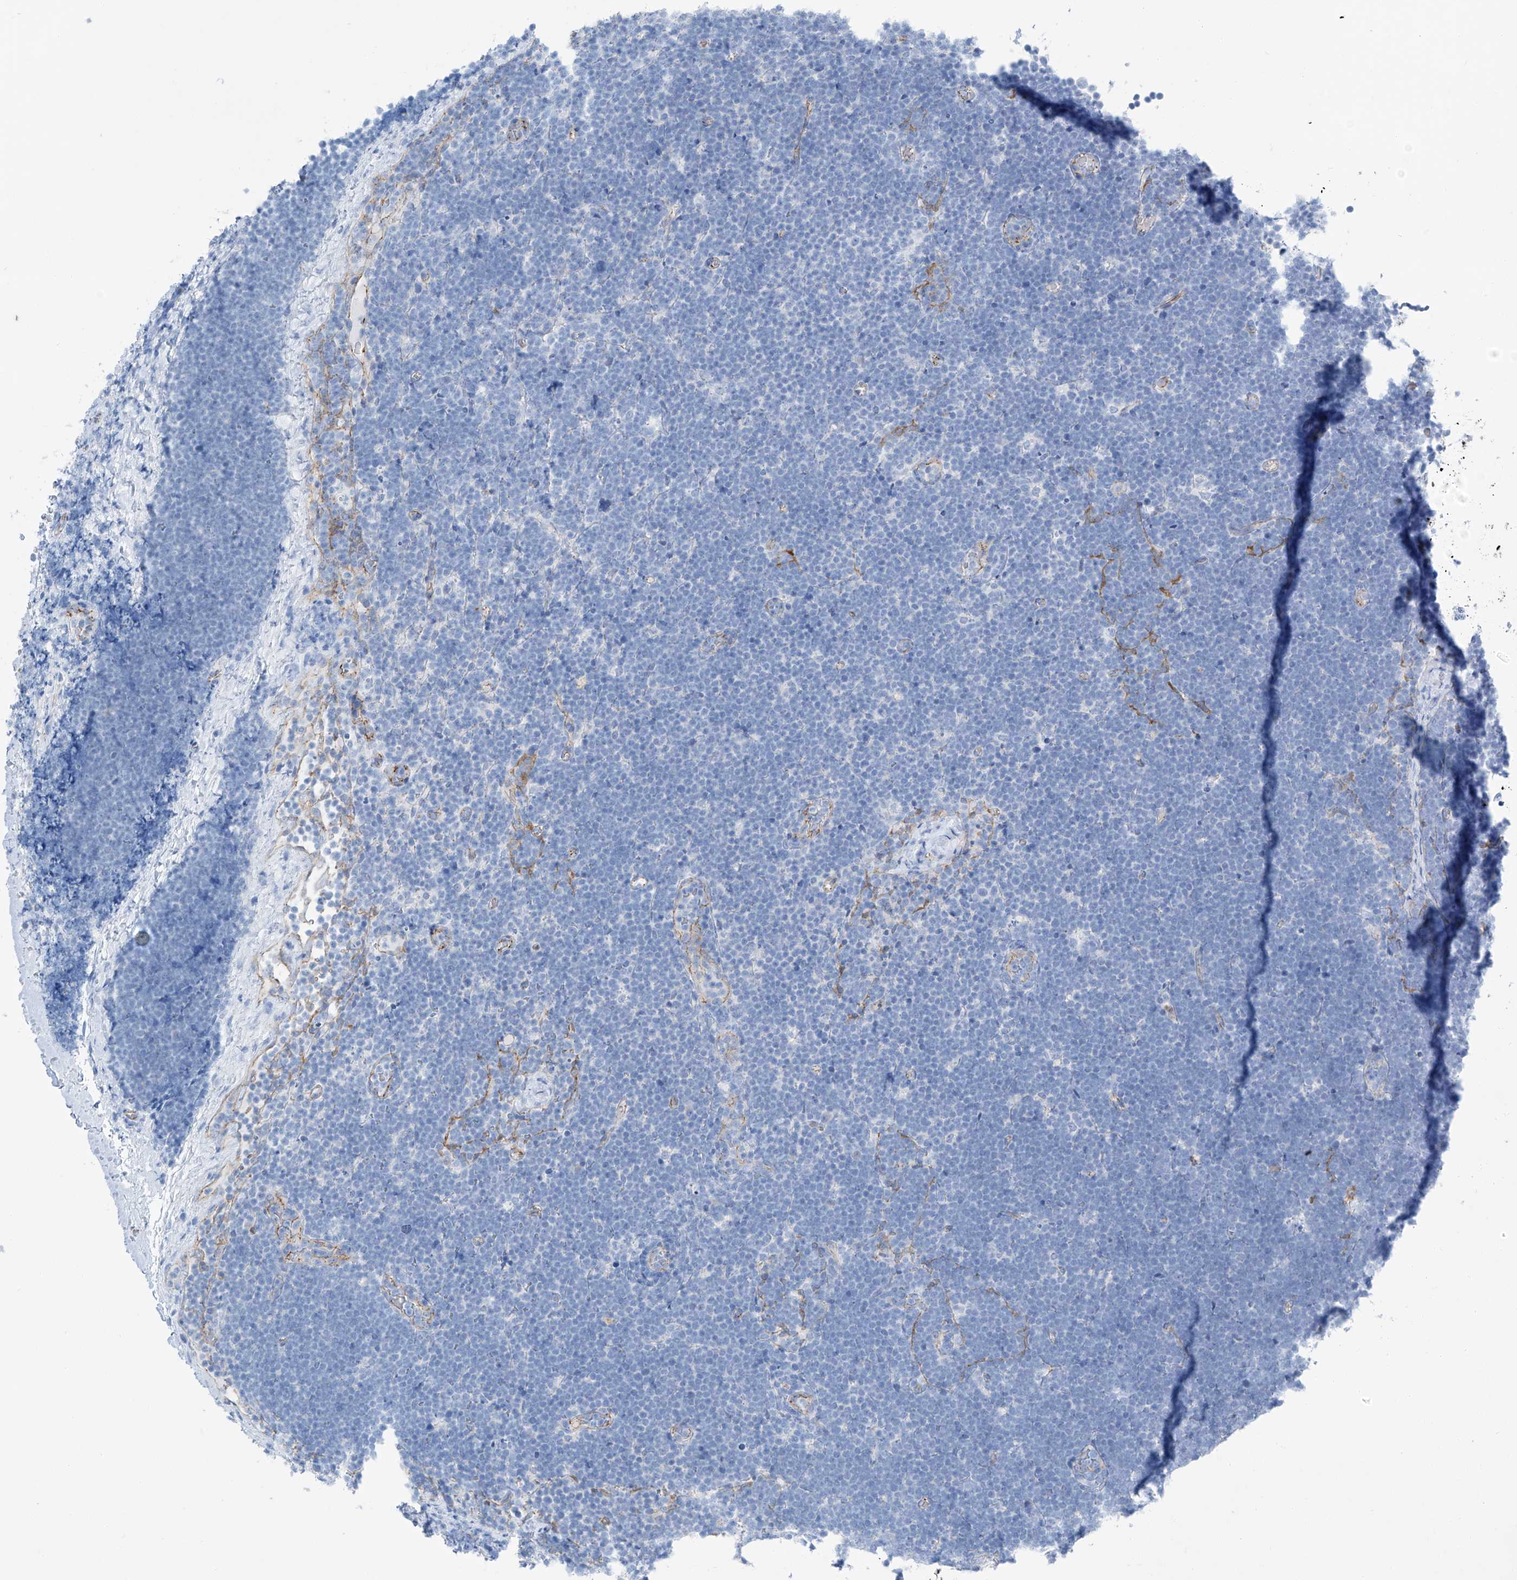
{"staining": {"intensity": "negative", "quantity": "none", "location": "none"}, "tissue": "lymphoma", "cell_type": "Tumor cells", "image_type": "cancer", "snomed": [{"axis": "morphology", "description": "Malignant lymphoma, non-Hodgkin's type, High grade"}, {"axis": "topography", "description": "Lymph node"}], "caption": "Tumor cells are negative for protein expression in human lymphoma.", "gene": "MAGI1", "patient": {"sex": "male", "age": 13}}